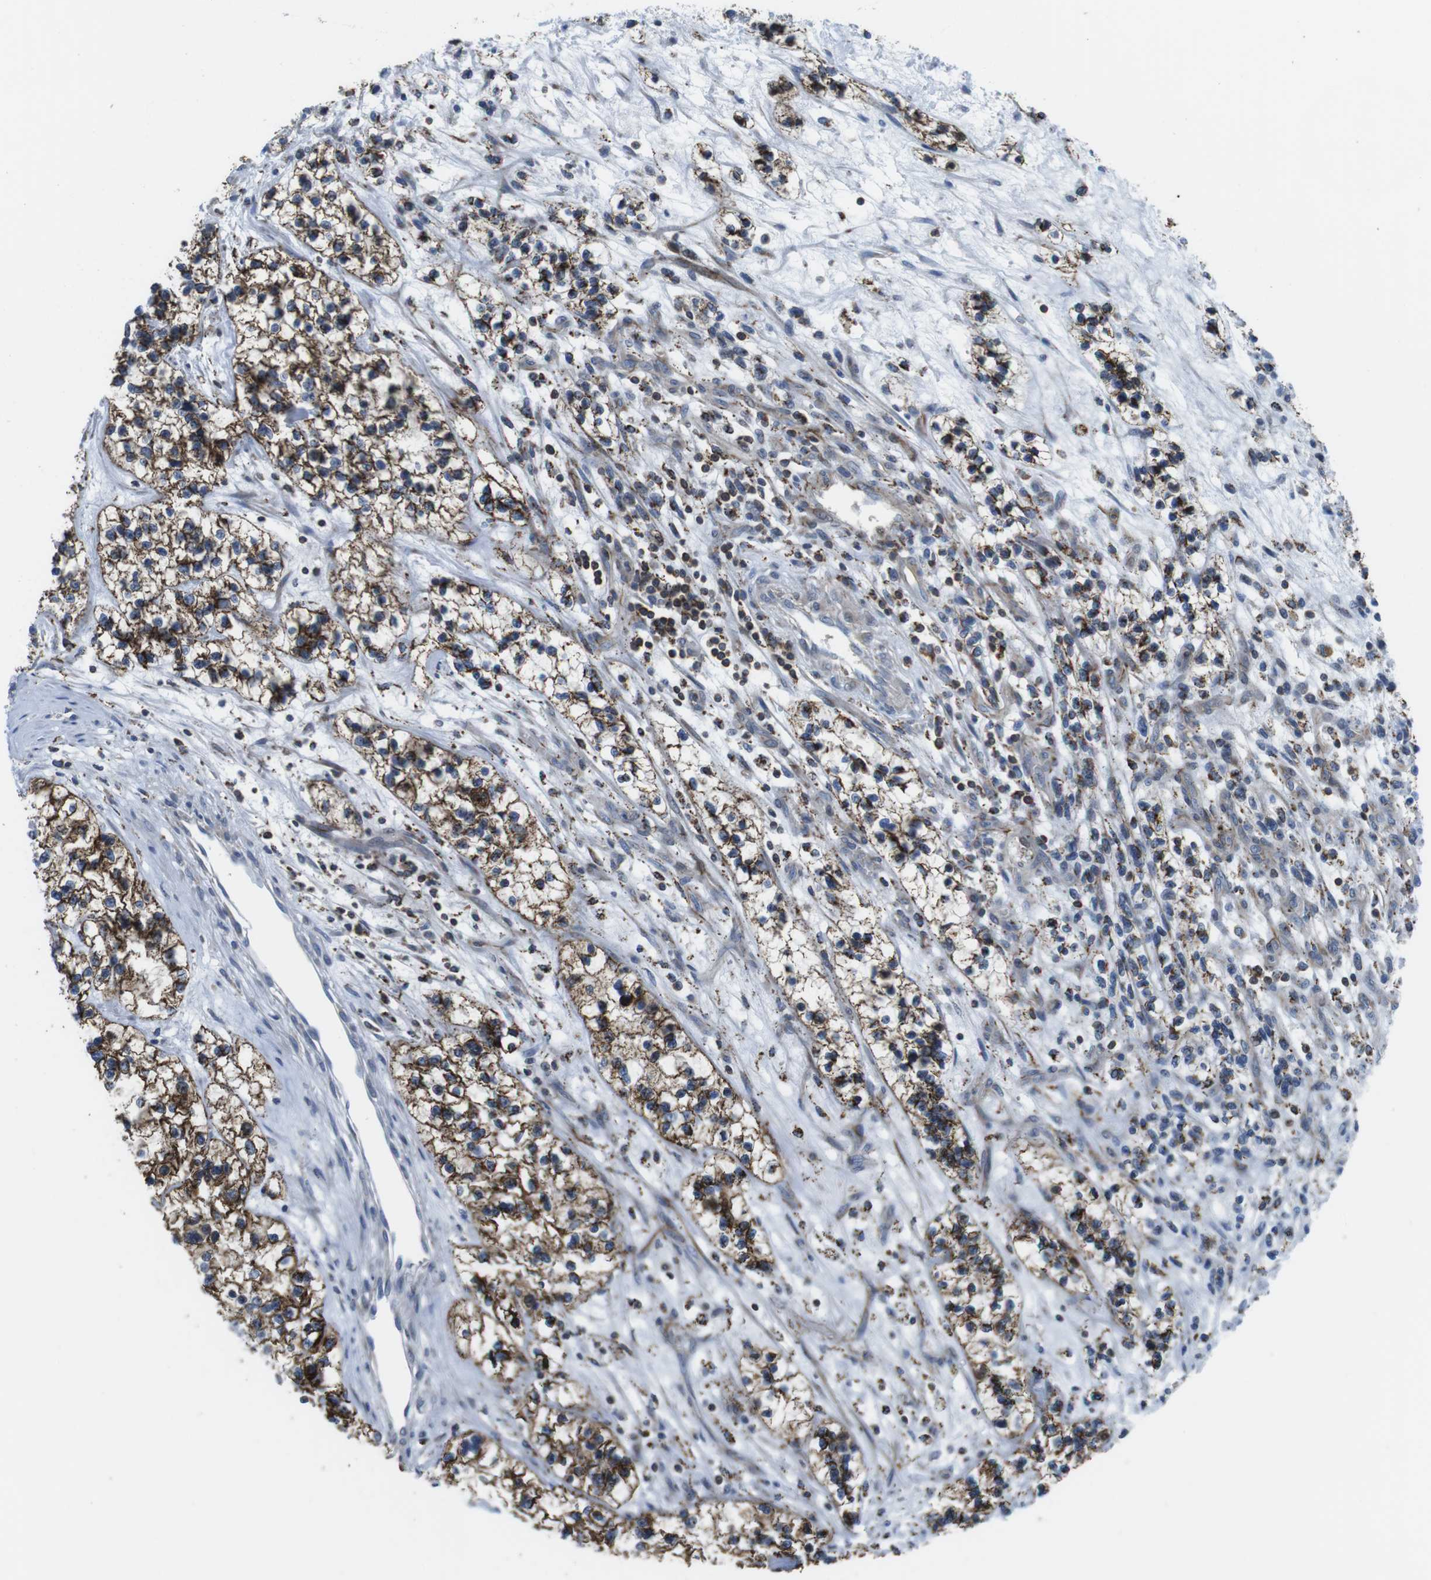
{"staining": {"intensity": "strong", "quantity": "25%-75%", "location": "cytoplasmic/membranous"}, "tissue": "renal cancer", "cell_type": "Tumor cells", "image_type": "cancer", "snomed": [{"axis": "morphology", "description": "Adenocarcinoma, NOS"}, {"axis": "topography", "description": "Kidney"}], "caption": "High-magnification brightfield microscopy of renal adenocarcinoma stained with DAB (brown) and counterstained with hematoxylin (blue). tumor cells exhibit strong cytoplasmic/membranous positivity is seen in about25%-75% of cells.", "gene": "KCNE3", "patient": {"sex": "female", "age": 57}}